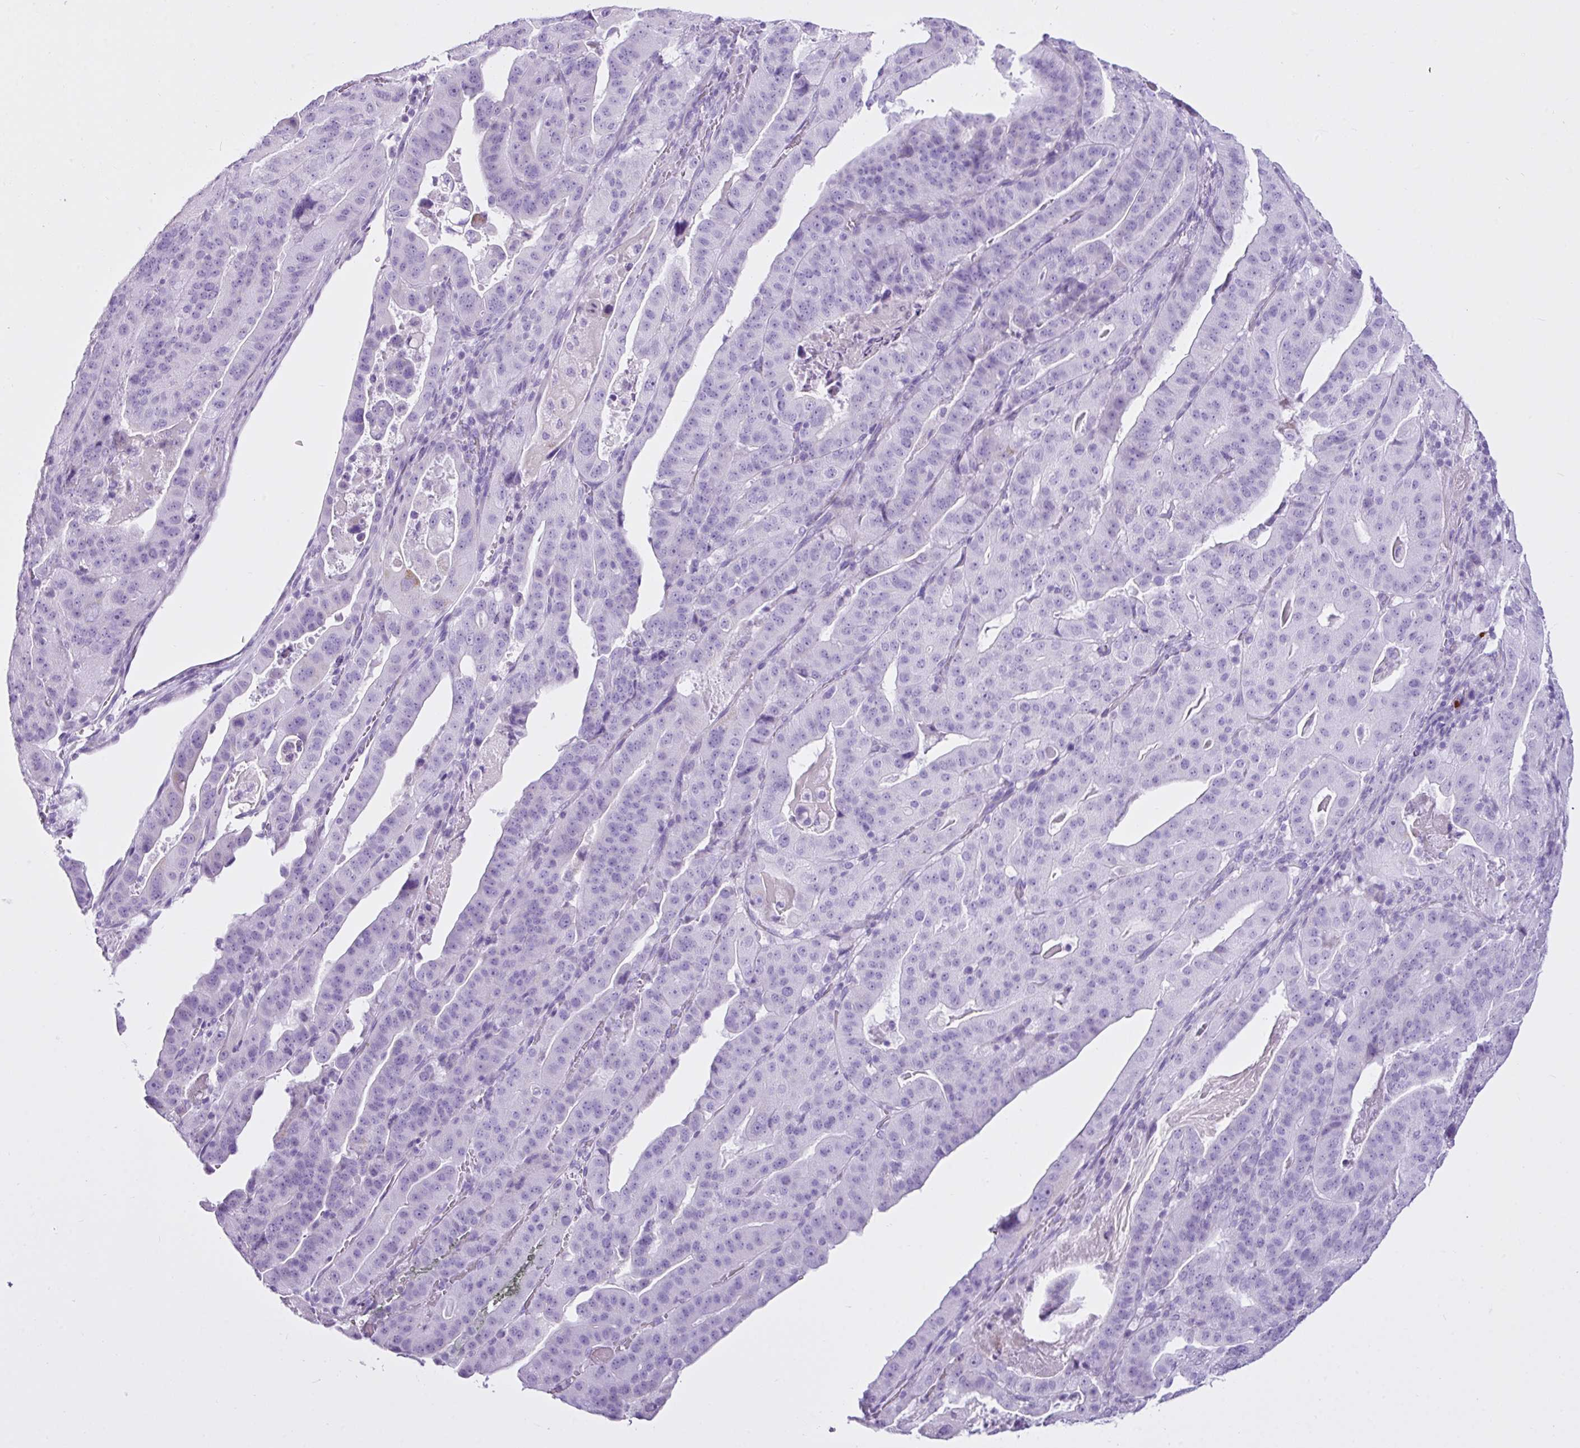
{"staining": {"intensity": "negative", "quantity": "none", "location": "none"}, "tissue": "stomach cancer", "cell_type": "Tumor cells", "image_type": "cancer", "snomed": [{"axis": "morphology", "description": "Adenocarcinoma, NOS"}, {"axis": "topography", "description": "Stomach"}], "caption": "This is an immunohistochemistry image of stomach adenocarcinoma. There is no expression in tumor cells.", "gene": "LILRB4", "patient": {"sex": "male", "age": 48}}